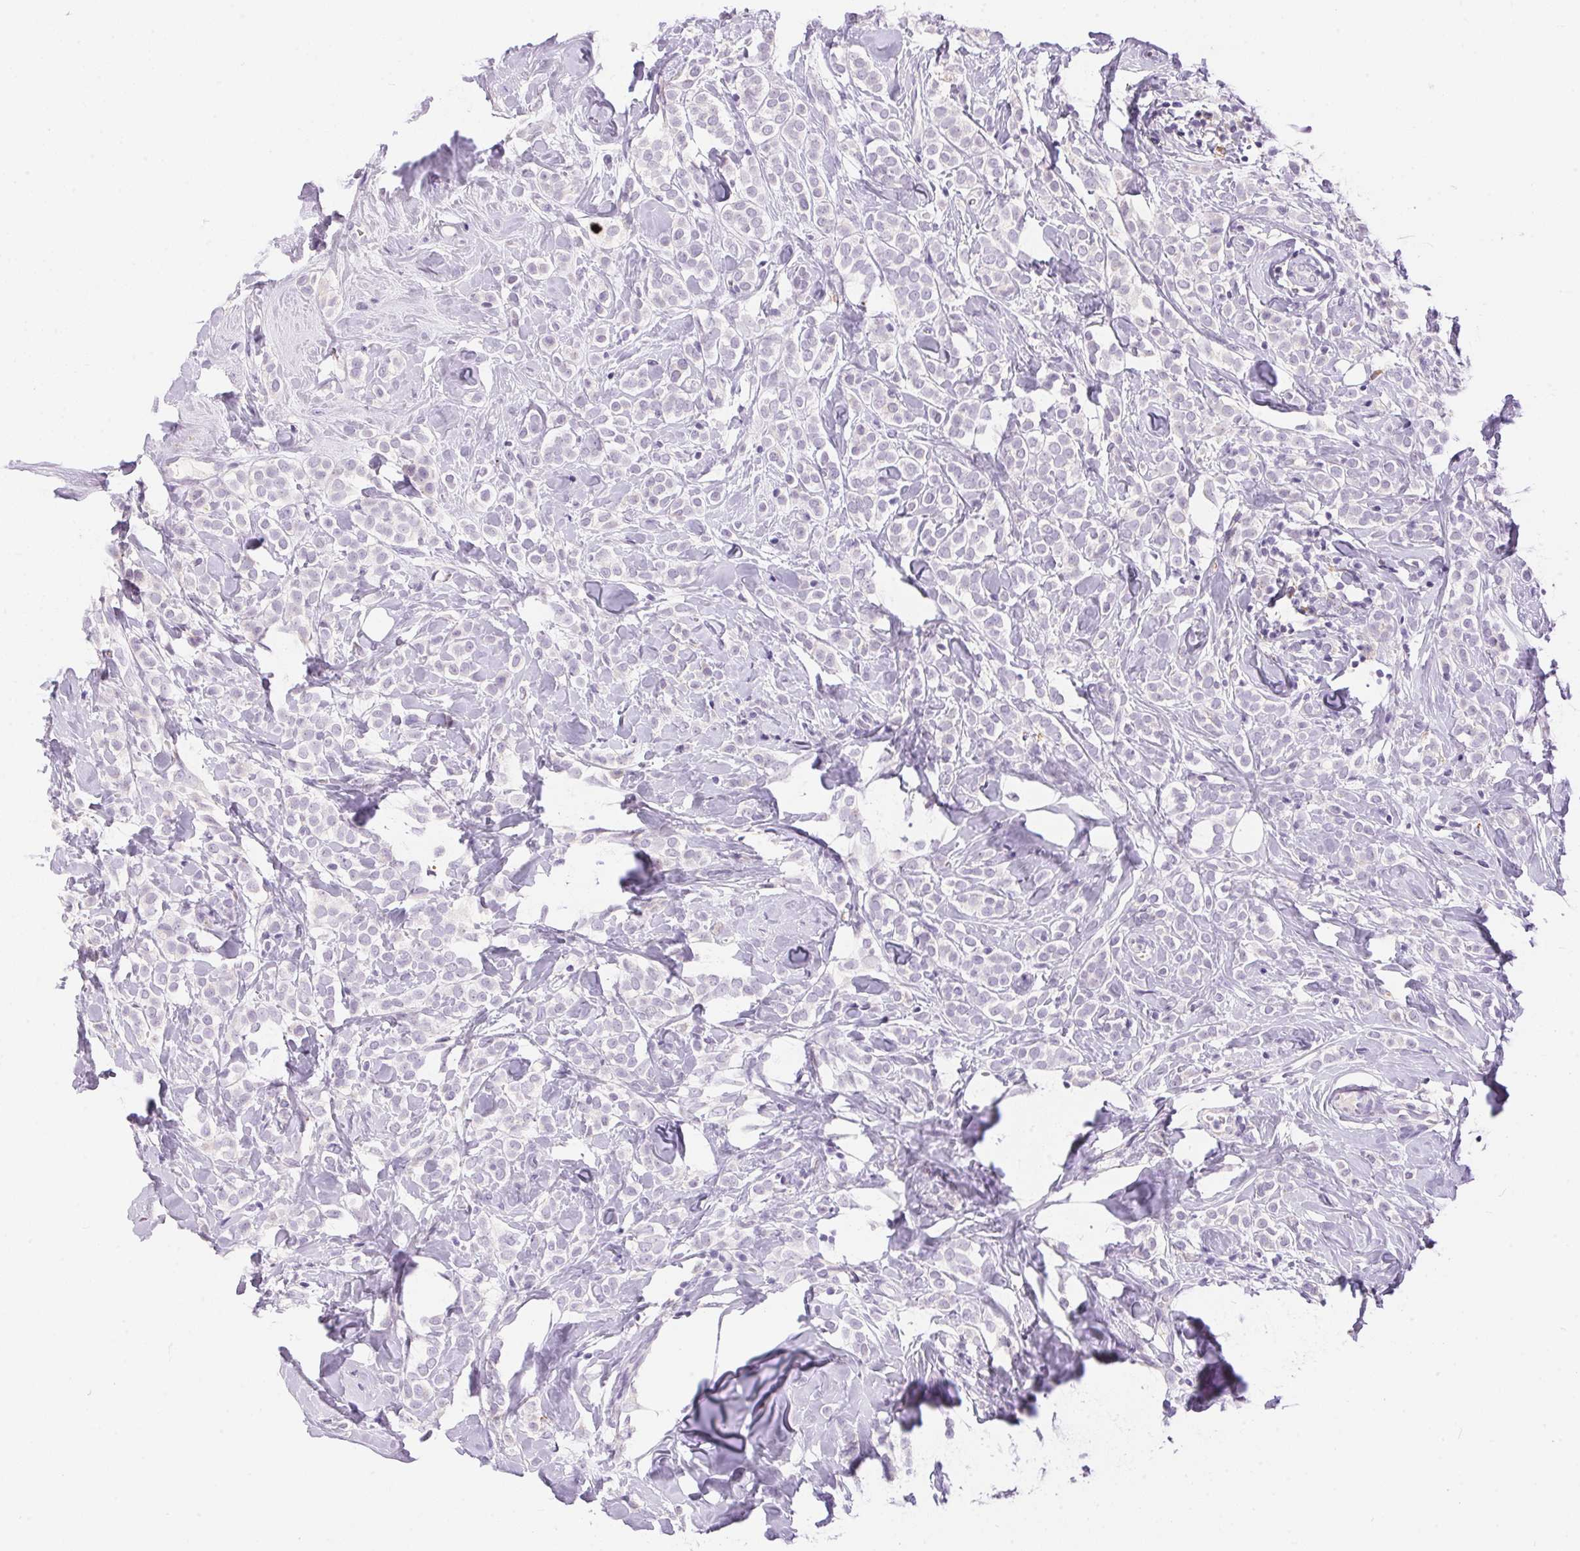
{"staining": {"intensity": "negative", "quantity": "none", "location": "none"}, "tissue": "breast cancer", "cell_type": "Tumor cells", "image_type": "cancer", "snomed": [{"axis": "morphology", "description": "Lobular carcinoma"}, {"axis": "topography", "description": "Breast"}], "caption": "This is an immunohistochemistry (IHC) image of breast cancer (lobular carcinoma). There is no positivity in tumor cells.", "gene": "PNLIPRP3", "patient": {"sex": "female", "age": 49}}